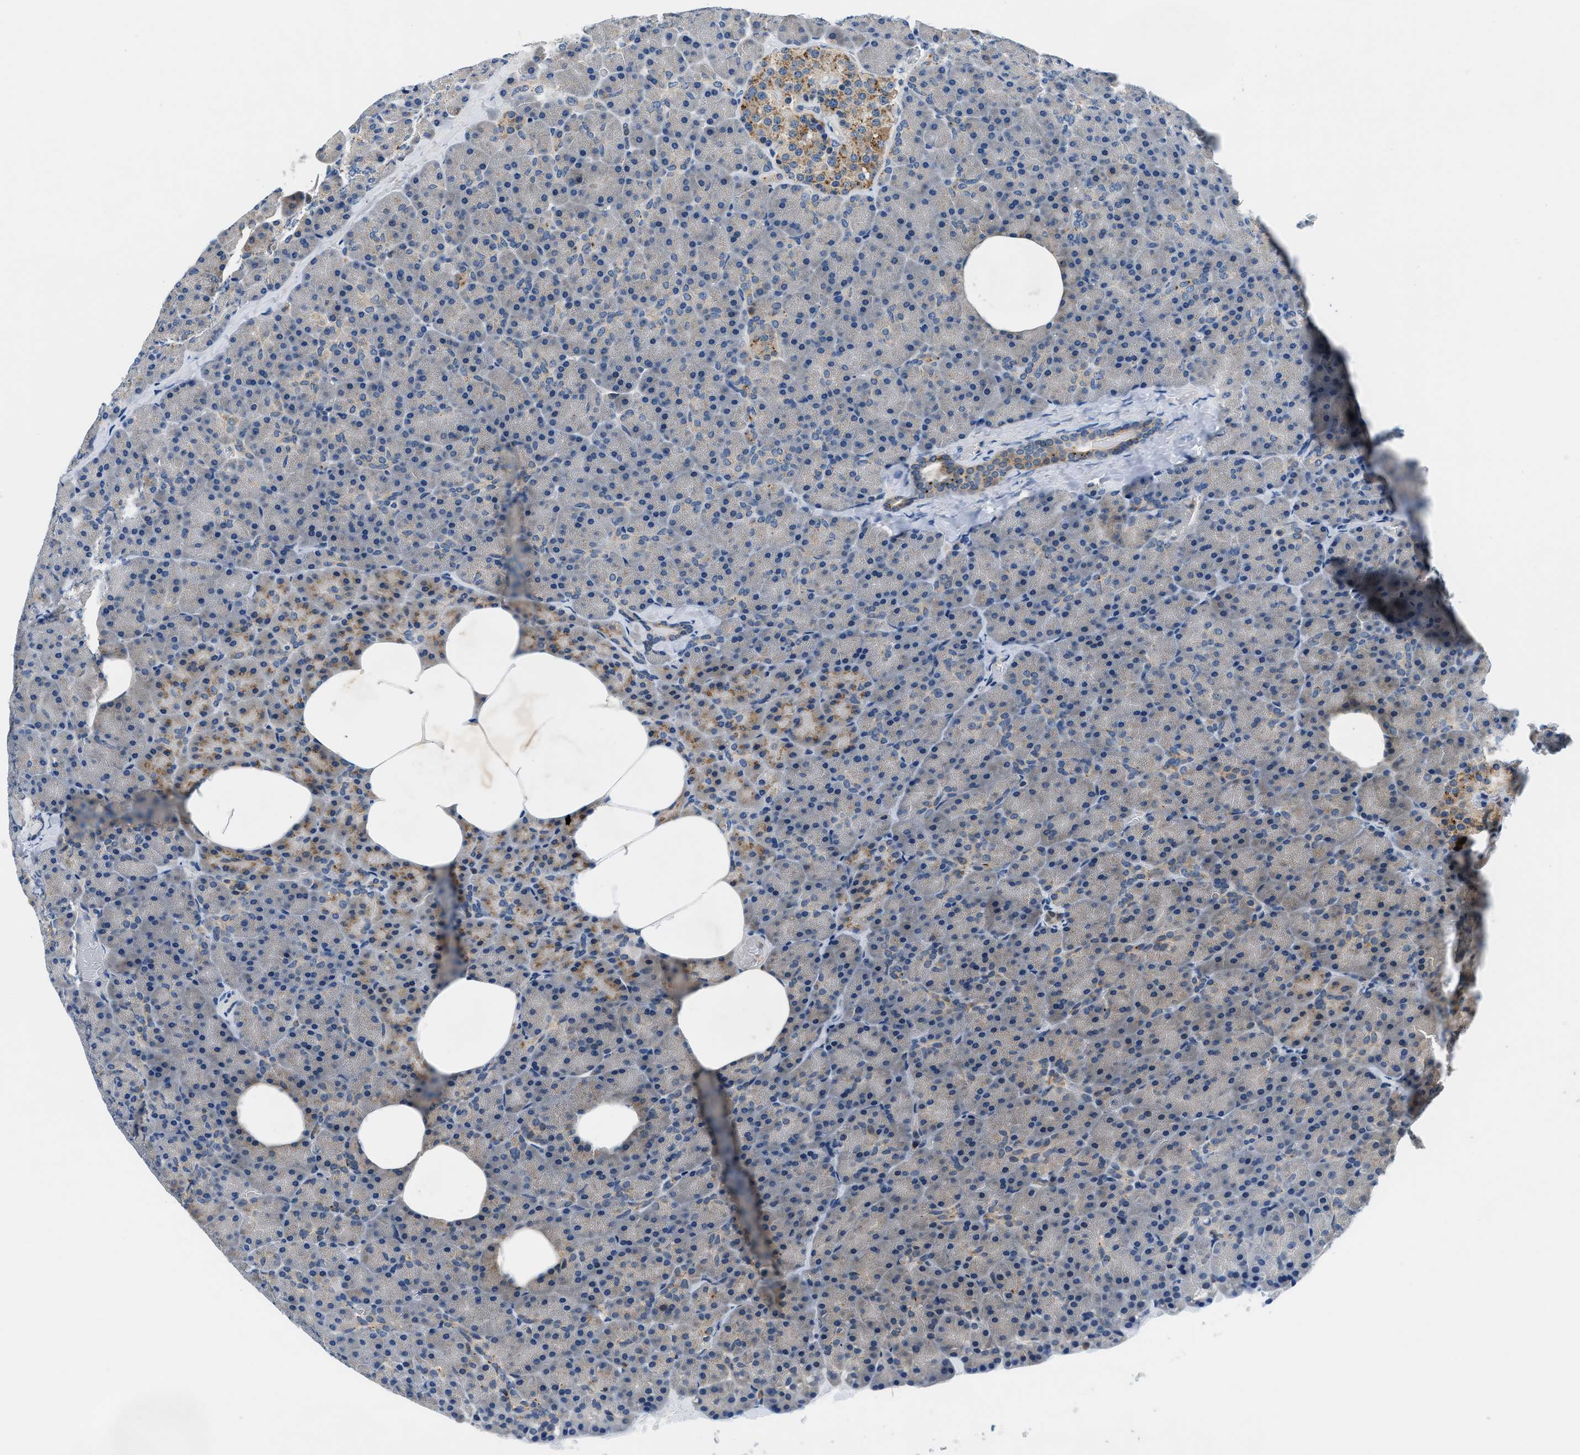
{"staining": {"intensity": "moderate", "quantity": "<25%", "location": "cytoplasmic/membranous"}, "tissue": "pancreas", "cell_type": "Exocrine glandular cells", "image_type": "normal", "snomed": [{"axis": "morphology", "description": "Normal tissue, NOS"}, {"axis": "topography", "description": "Pancreas"}], "caption": "This is an image of immunohistochemistry (IHC) staining of benign pancreas, which shows moderate positivity in the cytoplasmic/membranous of exocrine glandular cells.", "gene": "ADGRE3", "patient": {"sex": "female", "age": 35}}